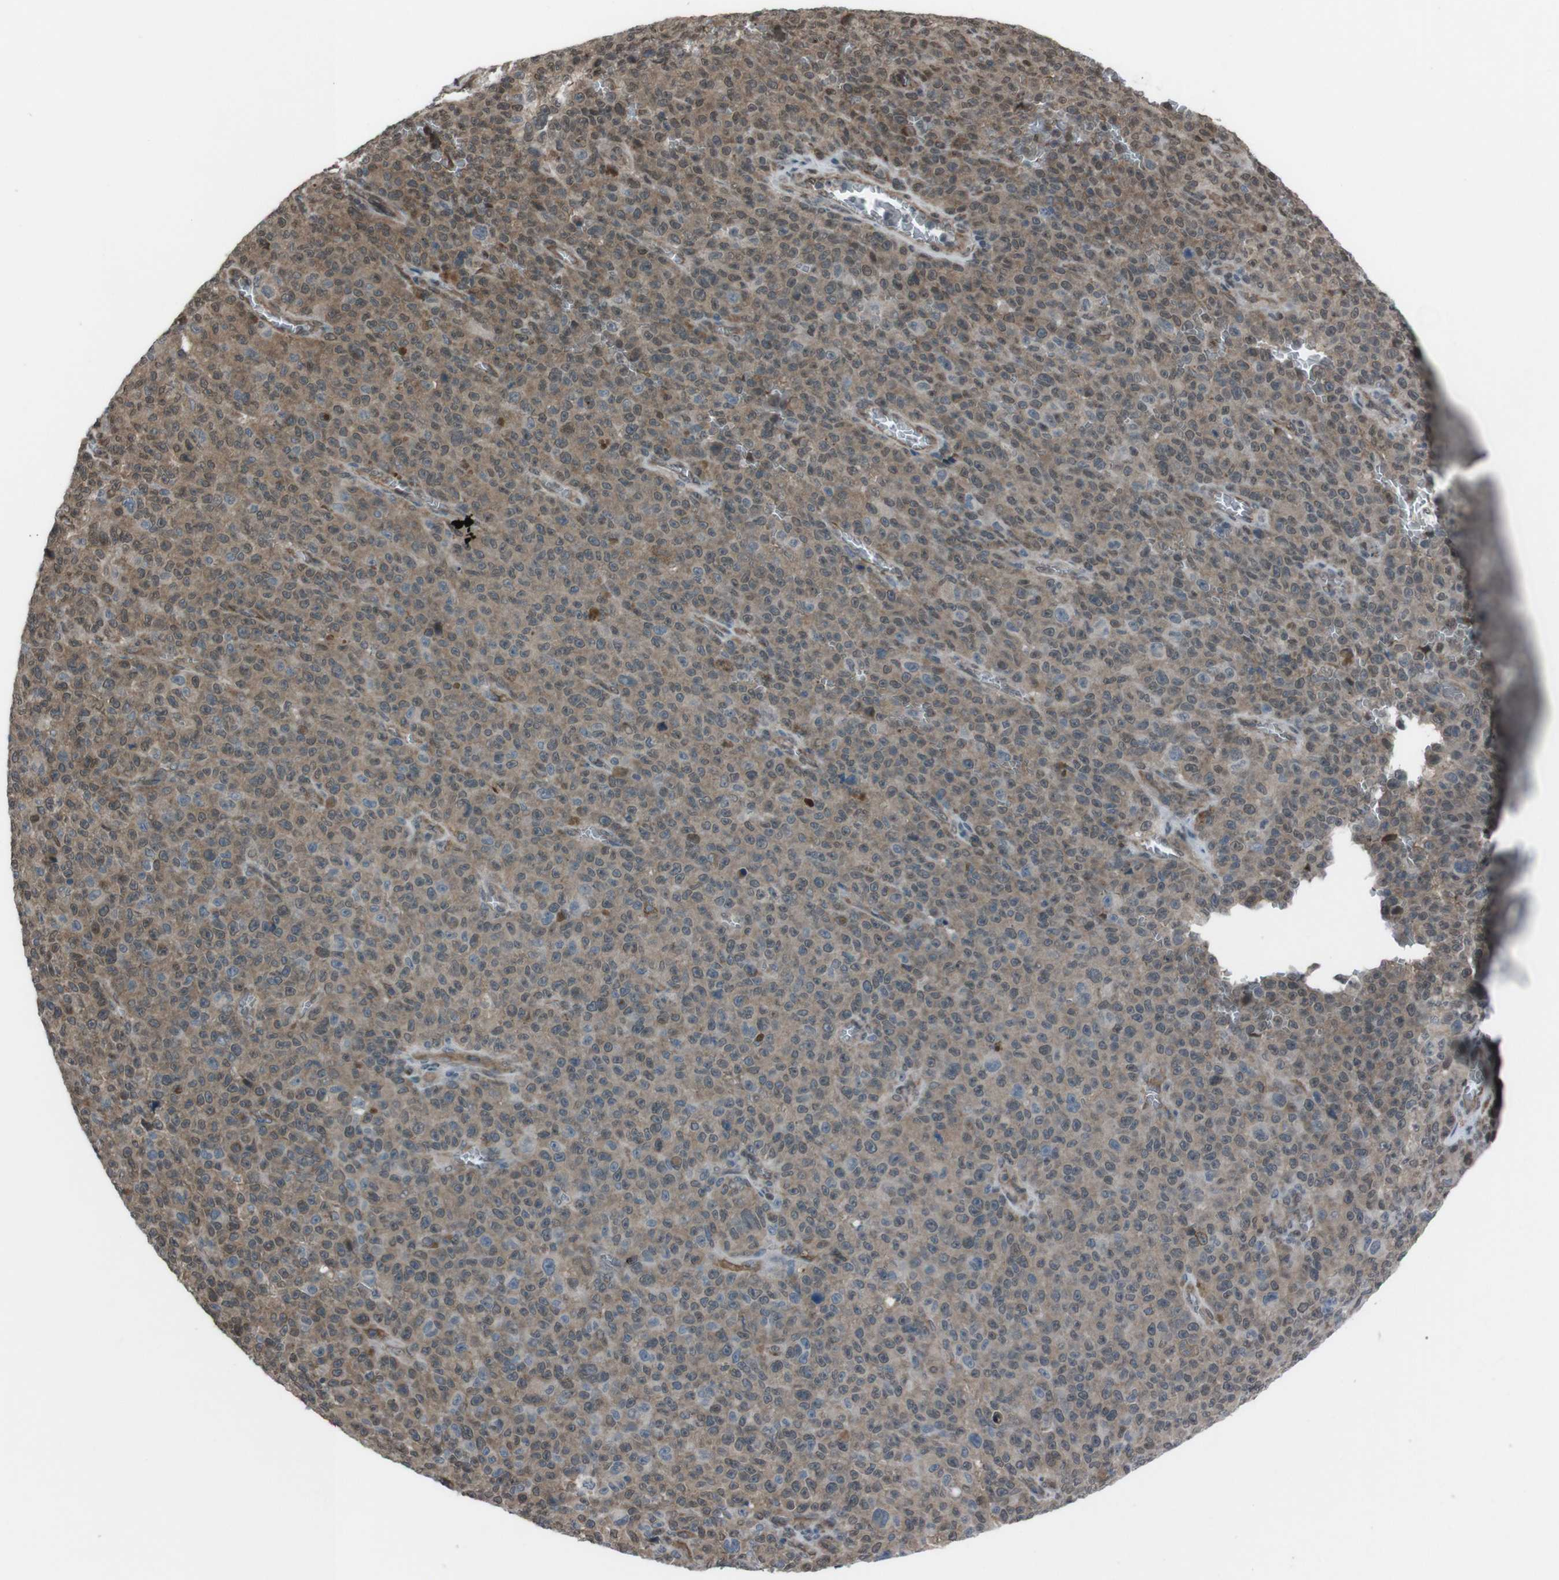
{"staining": {"intensity": "weak", "quantity": ">75%", "location": "cytoplasmic/membranous"}, "tissue": "melanoma", "cell_type": "Tumor cells", "image_type": "cancer", "snomed": [{"axis": "morphology", "description": "Malignant melanoma, NOS"}, {"axis": "topography", "description": "Skin"}], "caption": "The micrograph displays staining of malignant melanoma, revealing weak cytoplasmic/membranous protein expression (brown color) within tumor cells.", "gene": "SS18L1", "patient": {"sex": "female", "age": 82}}